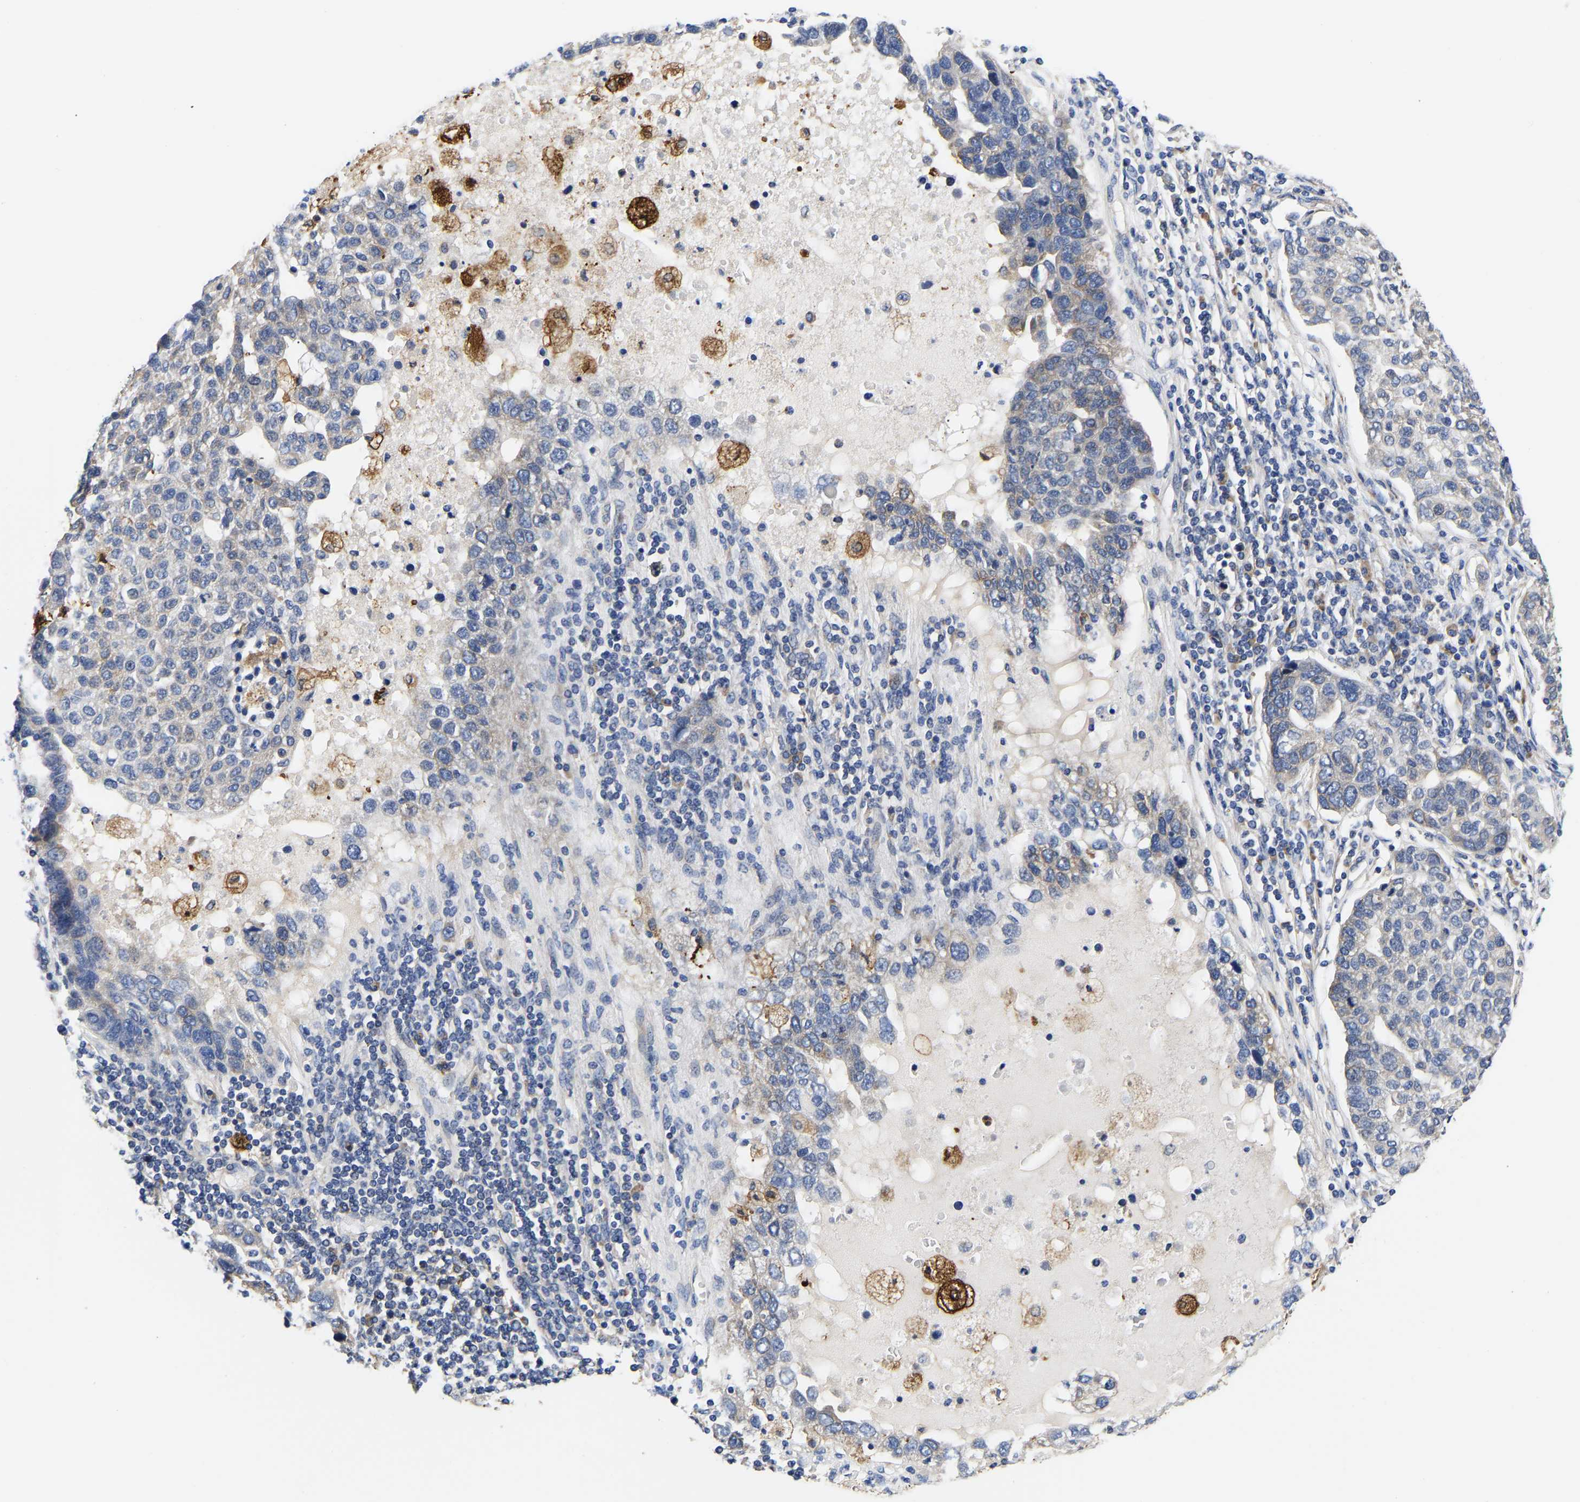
{"staining": {"intensity": "weak", "quantity": "<25%", "location": "cytoplasmic/membranous"}, "tissue": "pancreatic cancer", "cell_type": "Tumor cells", "image_type": "cancer", "snomed": [{"axis": "morphology", "description": "Adenocarcinoma, NOS"}, {"axis": "topography", "description": "Pancreas"}], "caption": "Tumor cells show no significant protein positivity in pancreatic cancer (adenocarcinoma).", "gene": "CCDC6", "patient": {"sex": "female", "age": 61}}